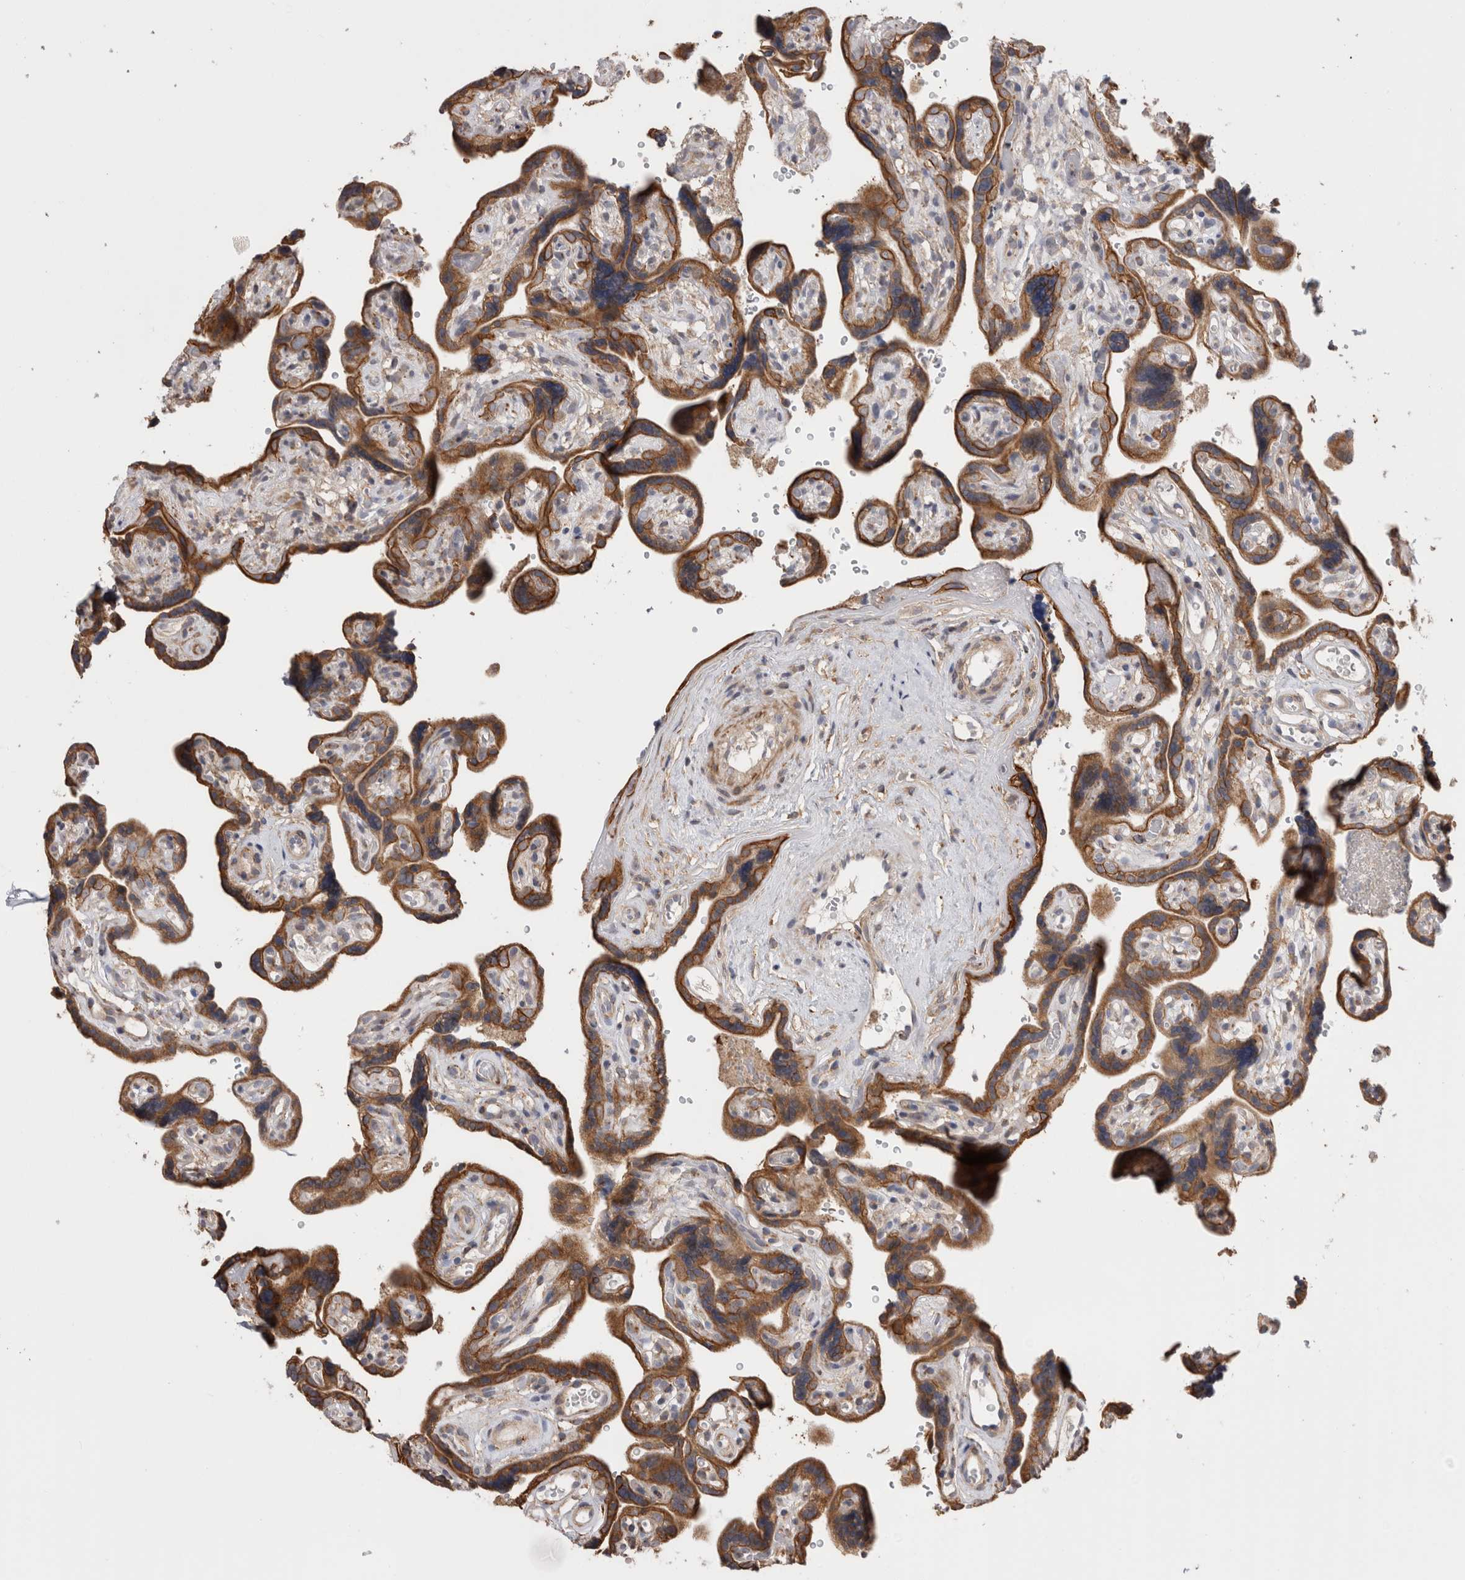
{"staining": {"intensity": "strong", "quantity": ">75%", "location": "cytoplasmic/membranous"}, "tissue": "placenta", "cell_type": "Trophoblastic cells", "image_type": "normal", "snomed": [{"axis": "morphology", "description": "Normal tissue, NOS"}, {"axis": "topography", "description": "Placenta"}], "caption": "Strong cytoplasmic/membranous staining for a protein is present in about >75% of trophoblastic cells of unremarkable placenta using immunohistochemistry (IHC).", "gene": "SMAP2", "patient": {"sex": "female", "age": 30}}